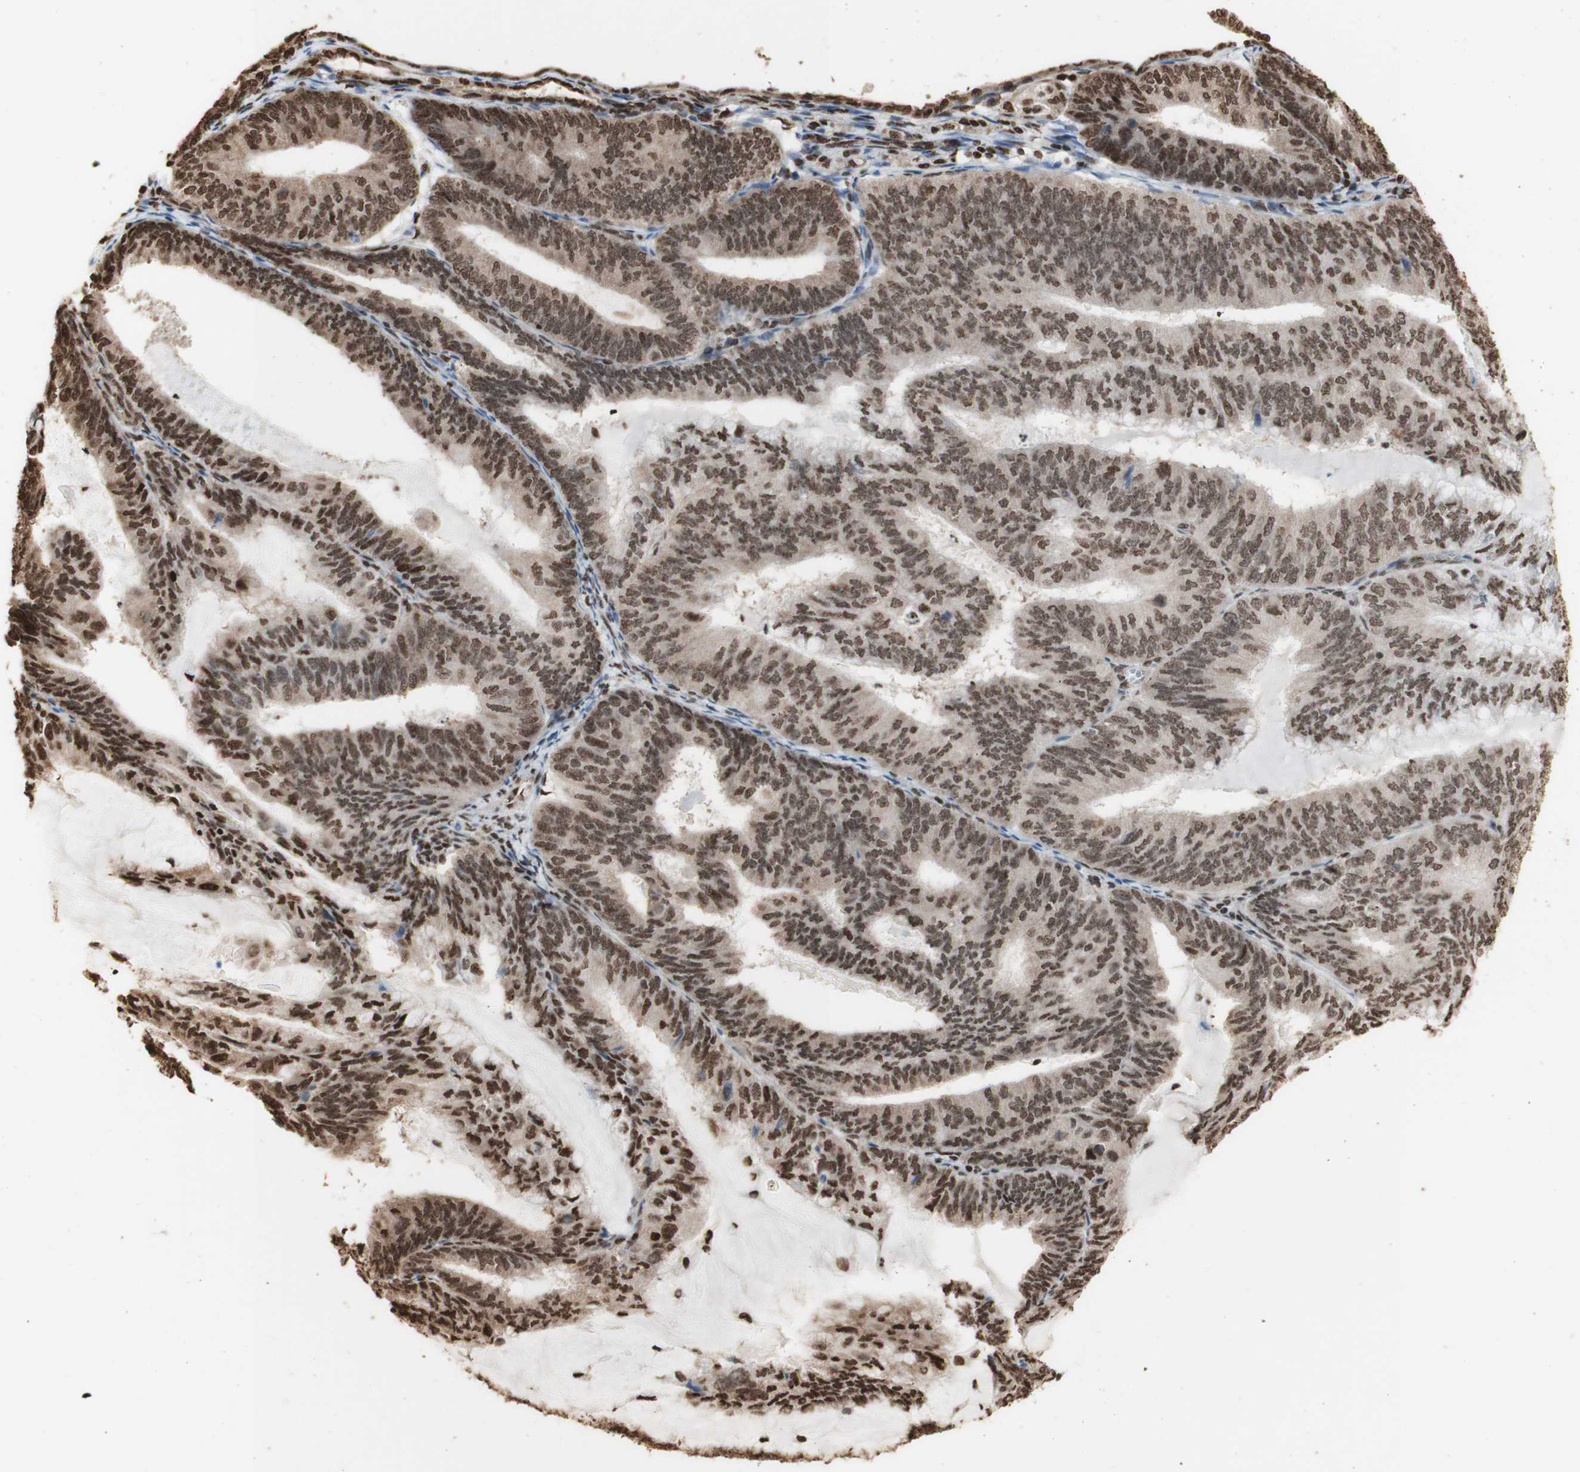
{"staining": {"intensity": "moderate", "quantity": ">75%", "location": "cytoplasmic/membranous,nuclear"}, "tissue": "endometrial cancer", "cell_type": "Tumor cells", "image_type": "cancer", "snomed": [{"axis": "morphology", "description": "Adenocarcinoma, NOS"}, {"axis": "topography", "description": "Endometrium"}], "caption": "A high-resolution photomicrograph shows immunohistochemistry staining of adenocarcinoma (endometrial), which reveals moderate cytoplasmic/membranous and nuclear expression in approximately >75% of tumor cells.", "gene": "HNRNPA2B1", "patient": {"sex": "female", "age": 81}}